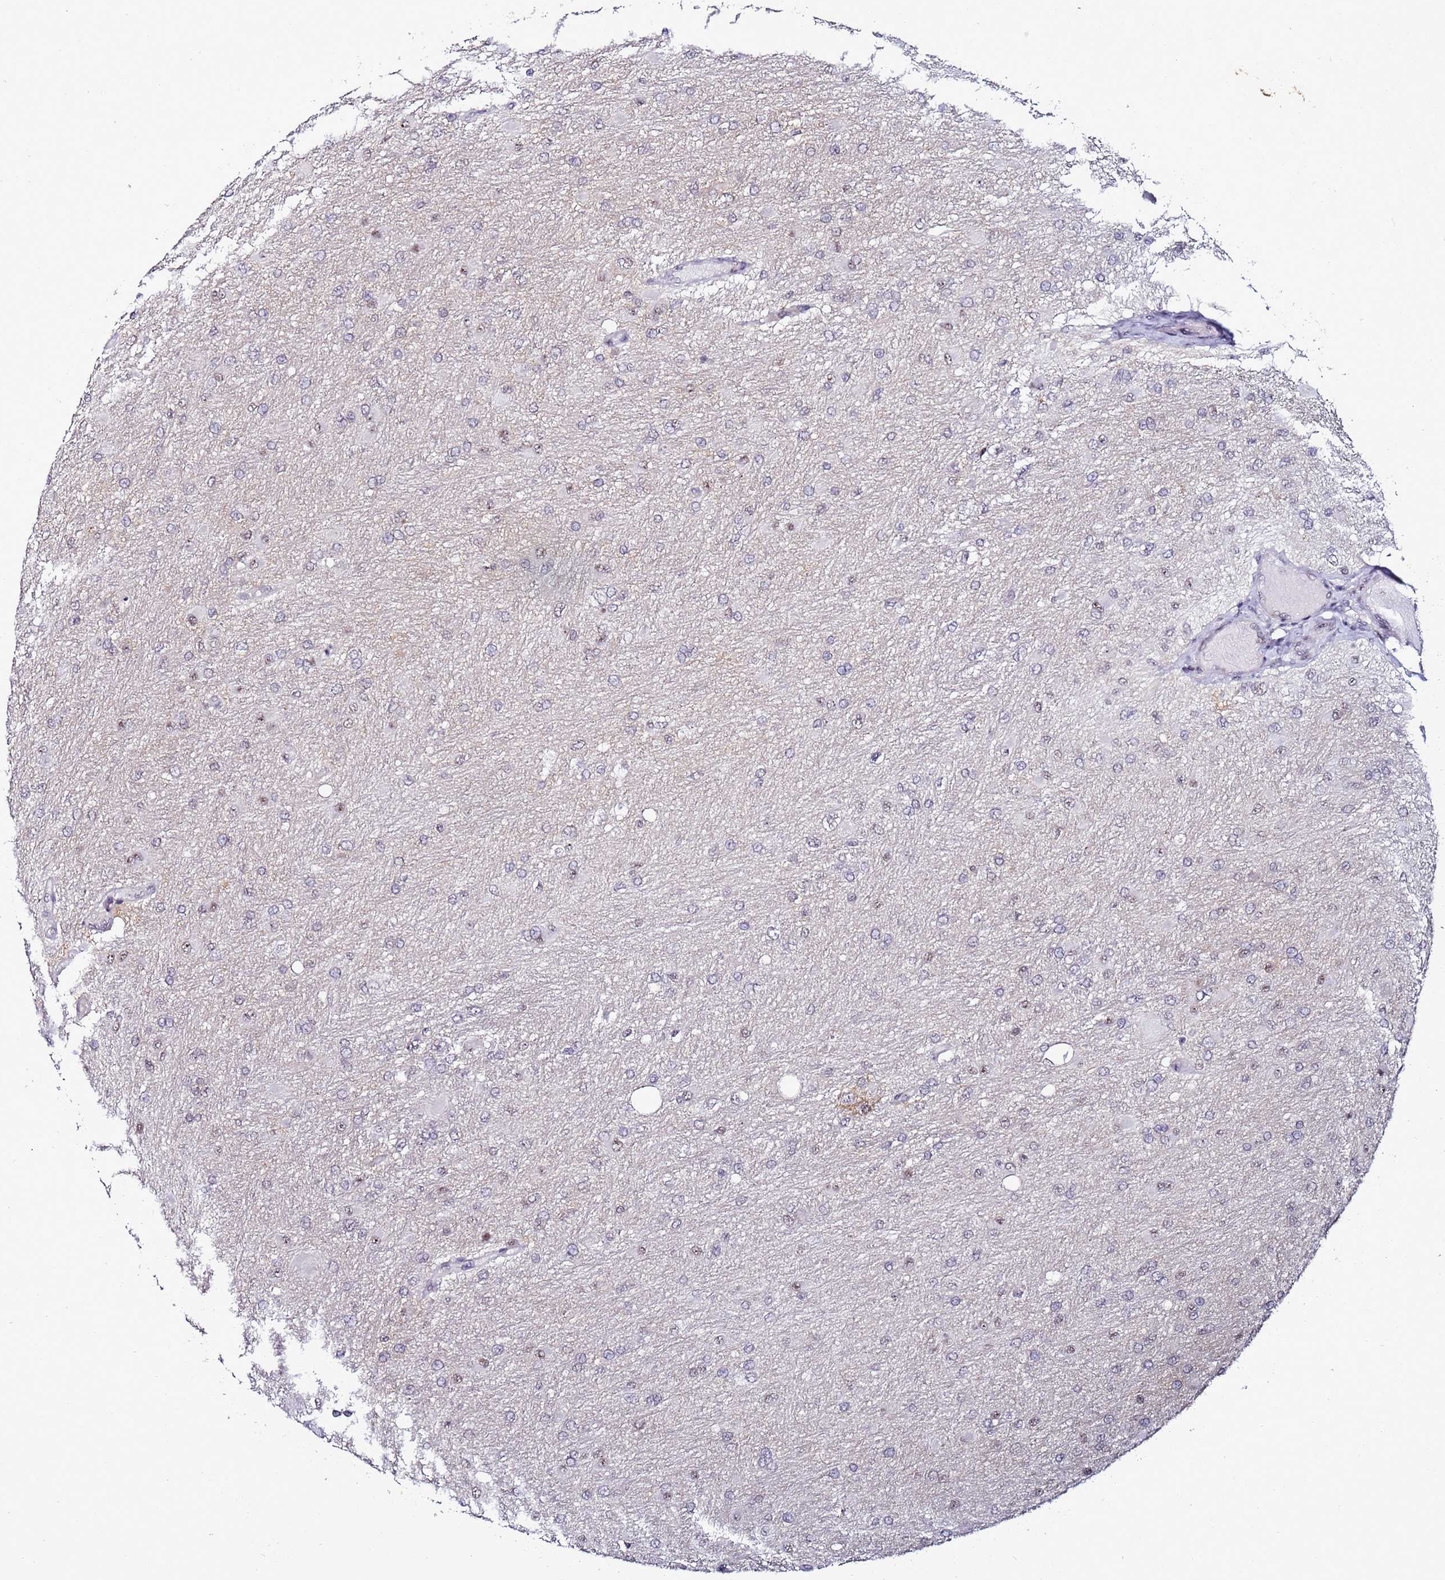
{"staining": {"intensity": "weak", "quantity": "<25%", "location": "nuclear"}, "tissue": "glioma", "cell_type": "Tumor cells", "image_type": "cancer", "snomed": [{"axis": "morphology", "description": "Glioma, malignant, High grade"}, {"axis": "topography", "description": "Cerebral cortex"}], "caption": "The IHC photomicrograph has no significant positivity in tumor cells of malignant glioma (high-grade) tissue.", "gene": "PSMA7", "patient": {"sex": "female", "age": 36}}